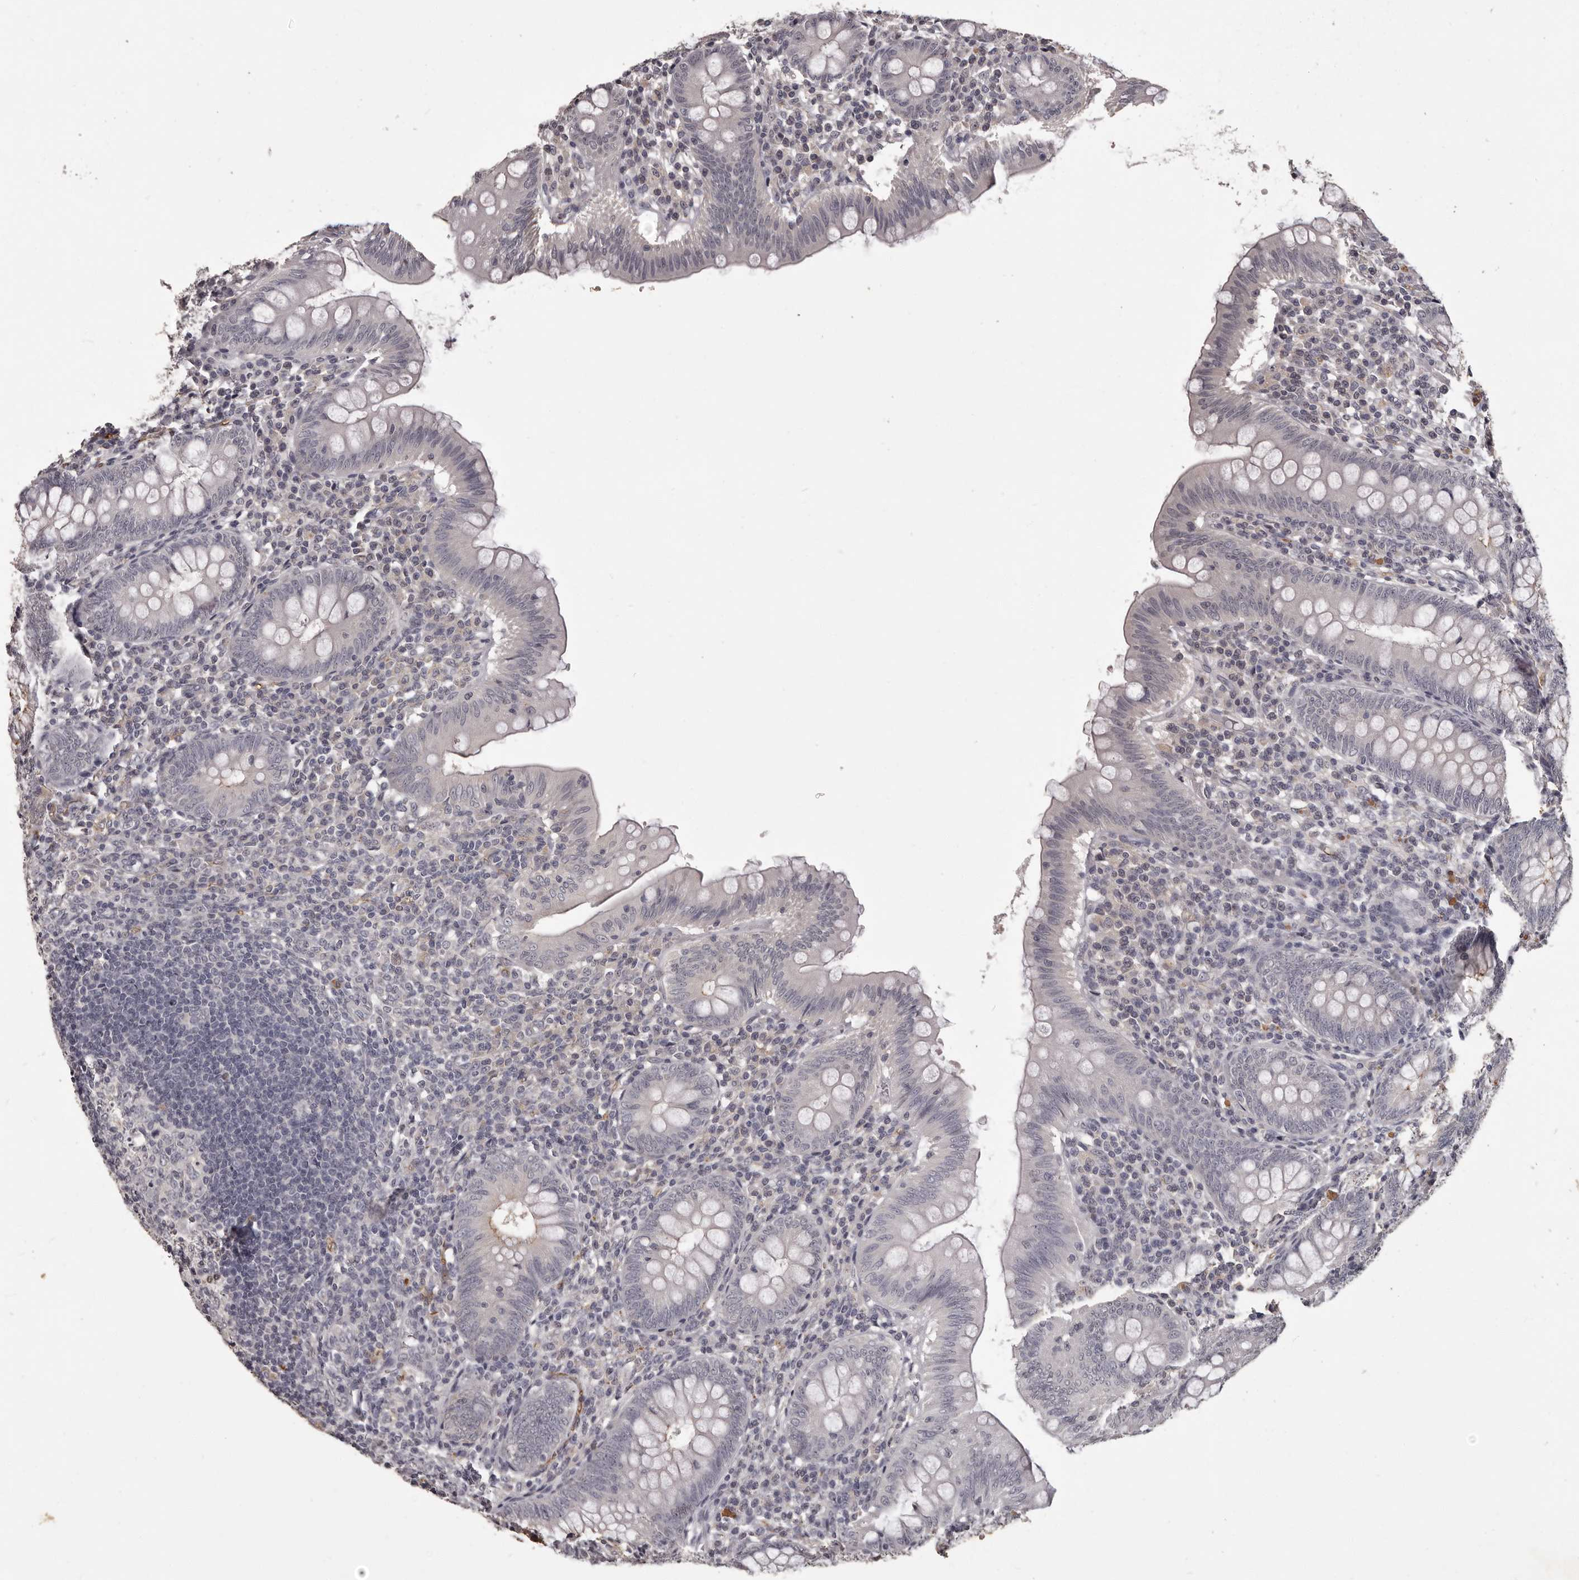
{"staining": {"intensity": "moderate", "quantity": "<25%", "location": "cytoplasmic/membranous"}, "tissue": "appendix", "cell_type": "Glandular cells", "image_type": "normal", "snomed": [{"axis": "morphology", "description": "Normal tissue, NOS"}, {"axis": "topography", "description": "Appendix"}], "caption": "Moderate cytoplasmic/membranous staining for a protein is appreciated in about <25% of glandular cells of normal appendix using immunohistochemistry (IHC).", "gene": "GPR78", "patient": {"sex": "male", "age": 14}}